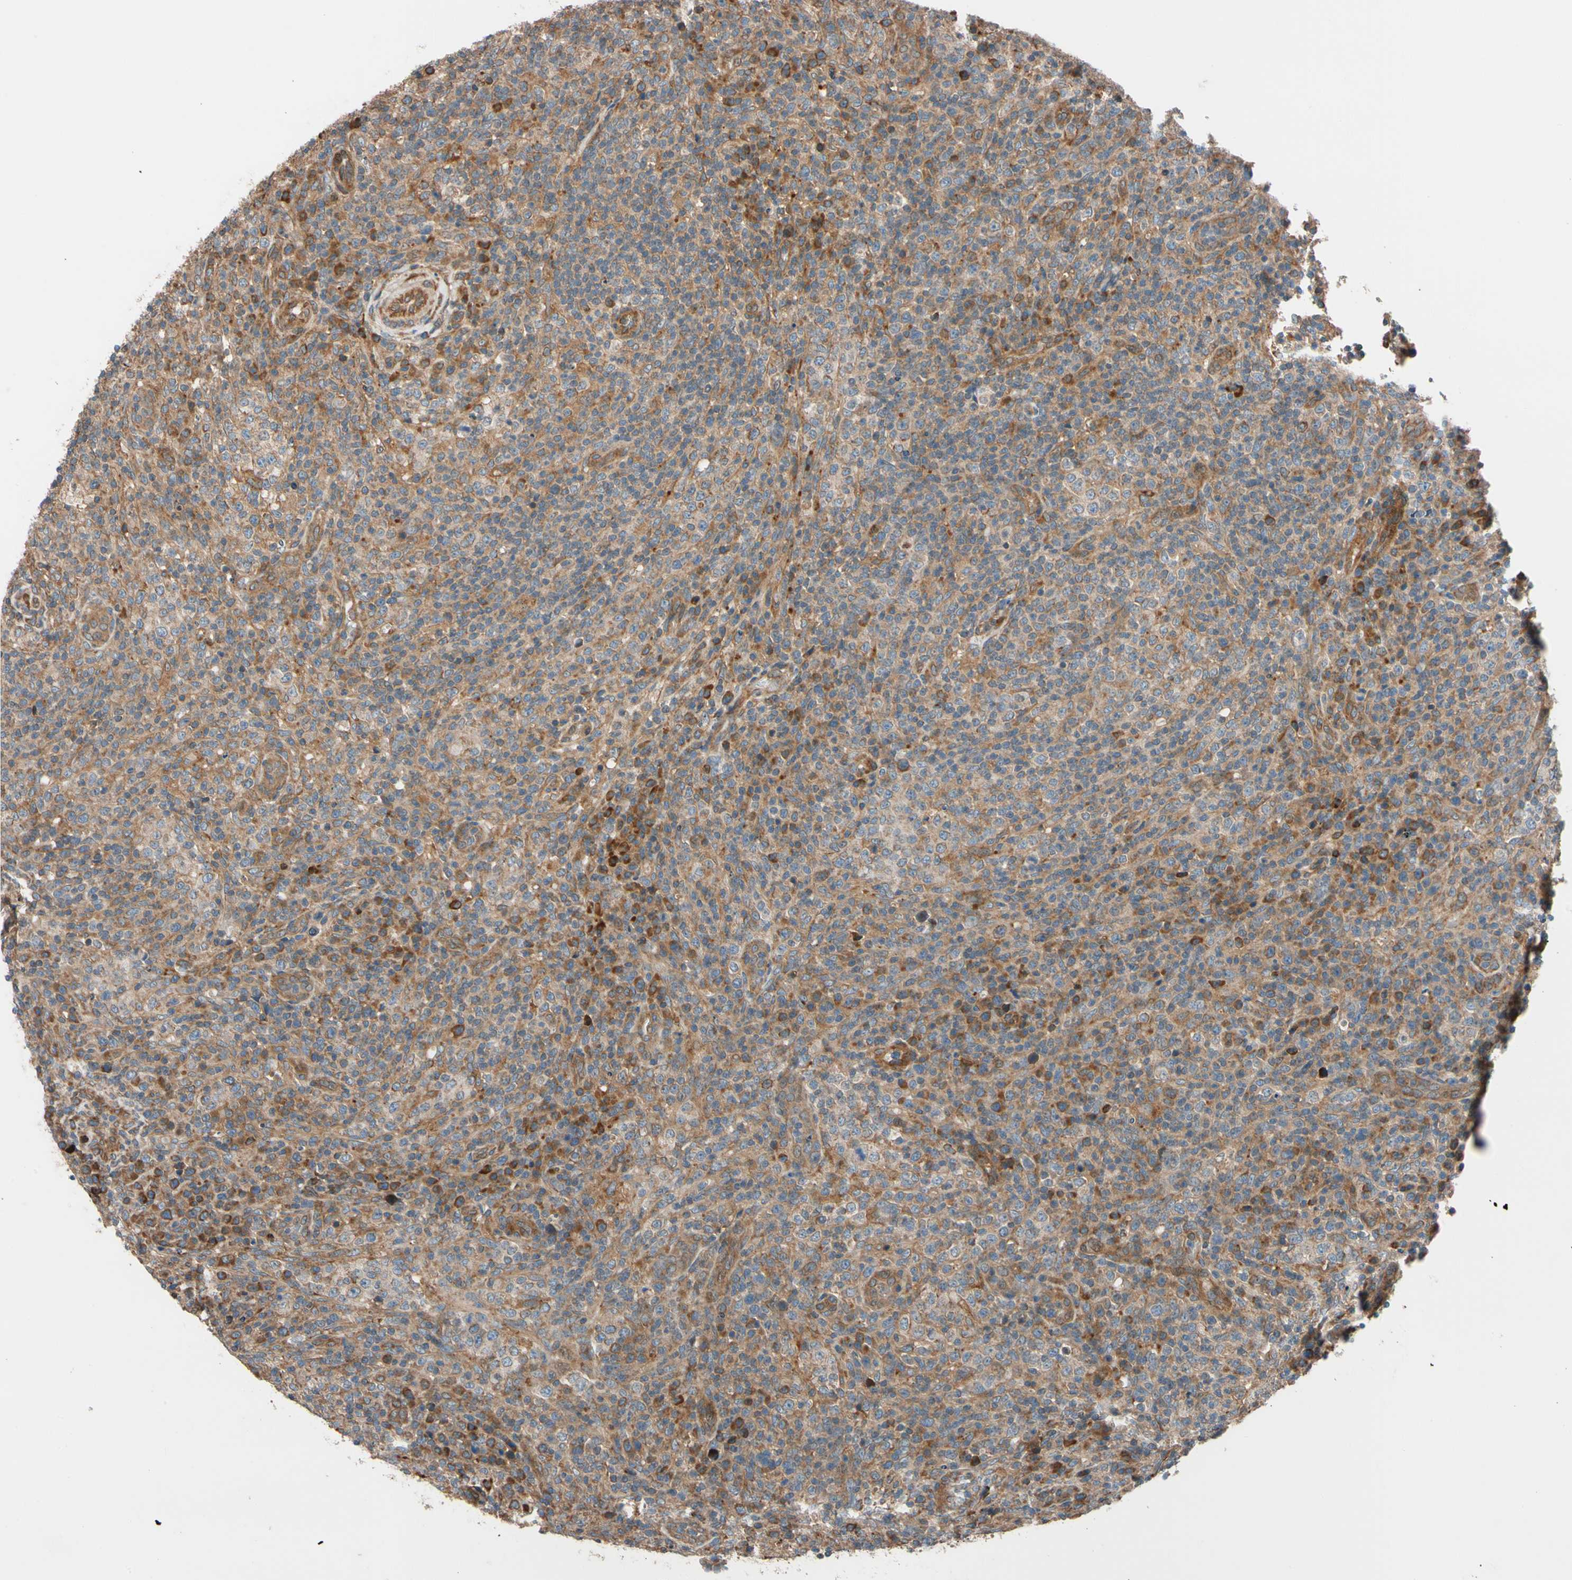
{"staining": {"intensity": "moderate", "quantity": ">75%", "location": "cytoplasmic/membranous"}, "tissue": "lymphoma", "cell_type": "Tumor cells", "image_type": "cancer", "snomed": [{"axis": "morphology", "description": "Malignant lymphoma, non-Hodgkin's type, High grade"}, {"axis": "topography", "description": "Lymph node"}], "caption": "Immunohistochemistry image of neoplastic tissue: lymphoma stained using immunohistochemistry (IHC) reveals medium levels of moderate protein expression localized specifically in the cytoplasmic/membranous of tumor cells, appearing as a cytoplasmic/membranous brown color.", "gene": "PHYH", "patient": {"sex": "female", "age": 76}}